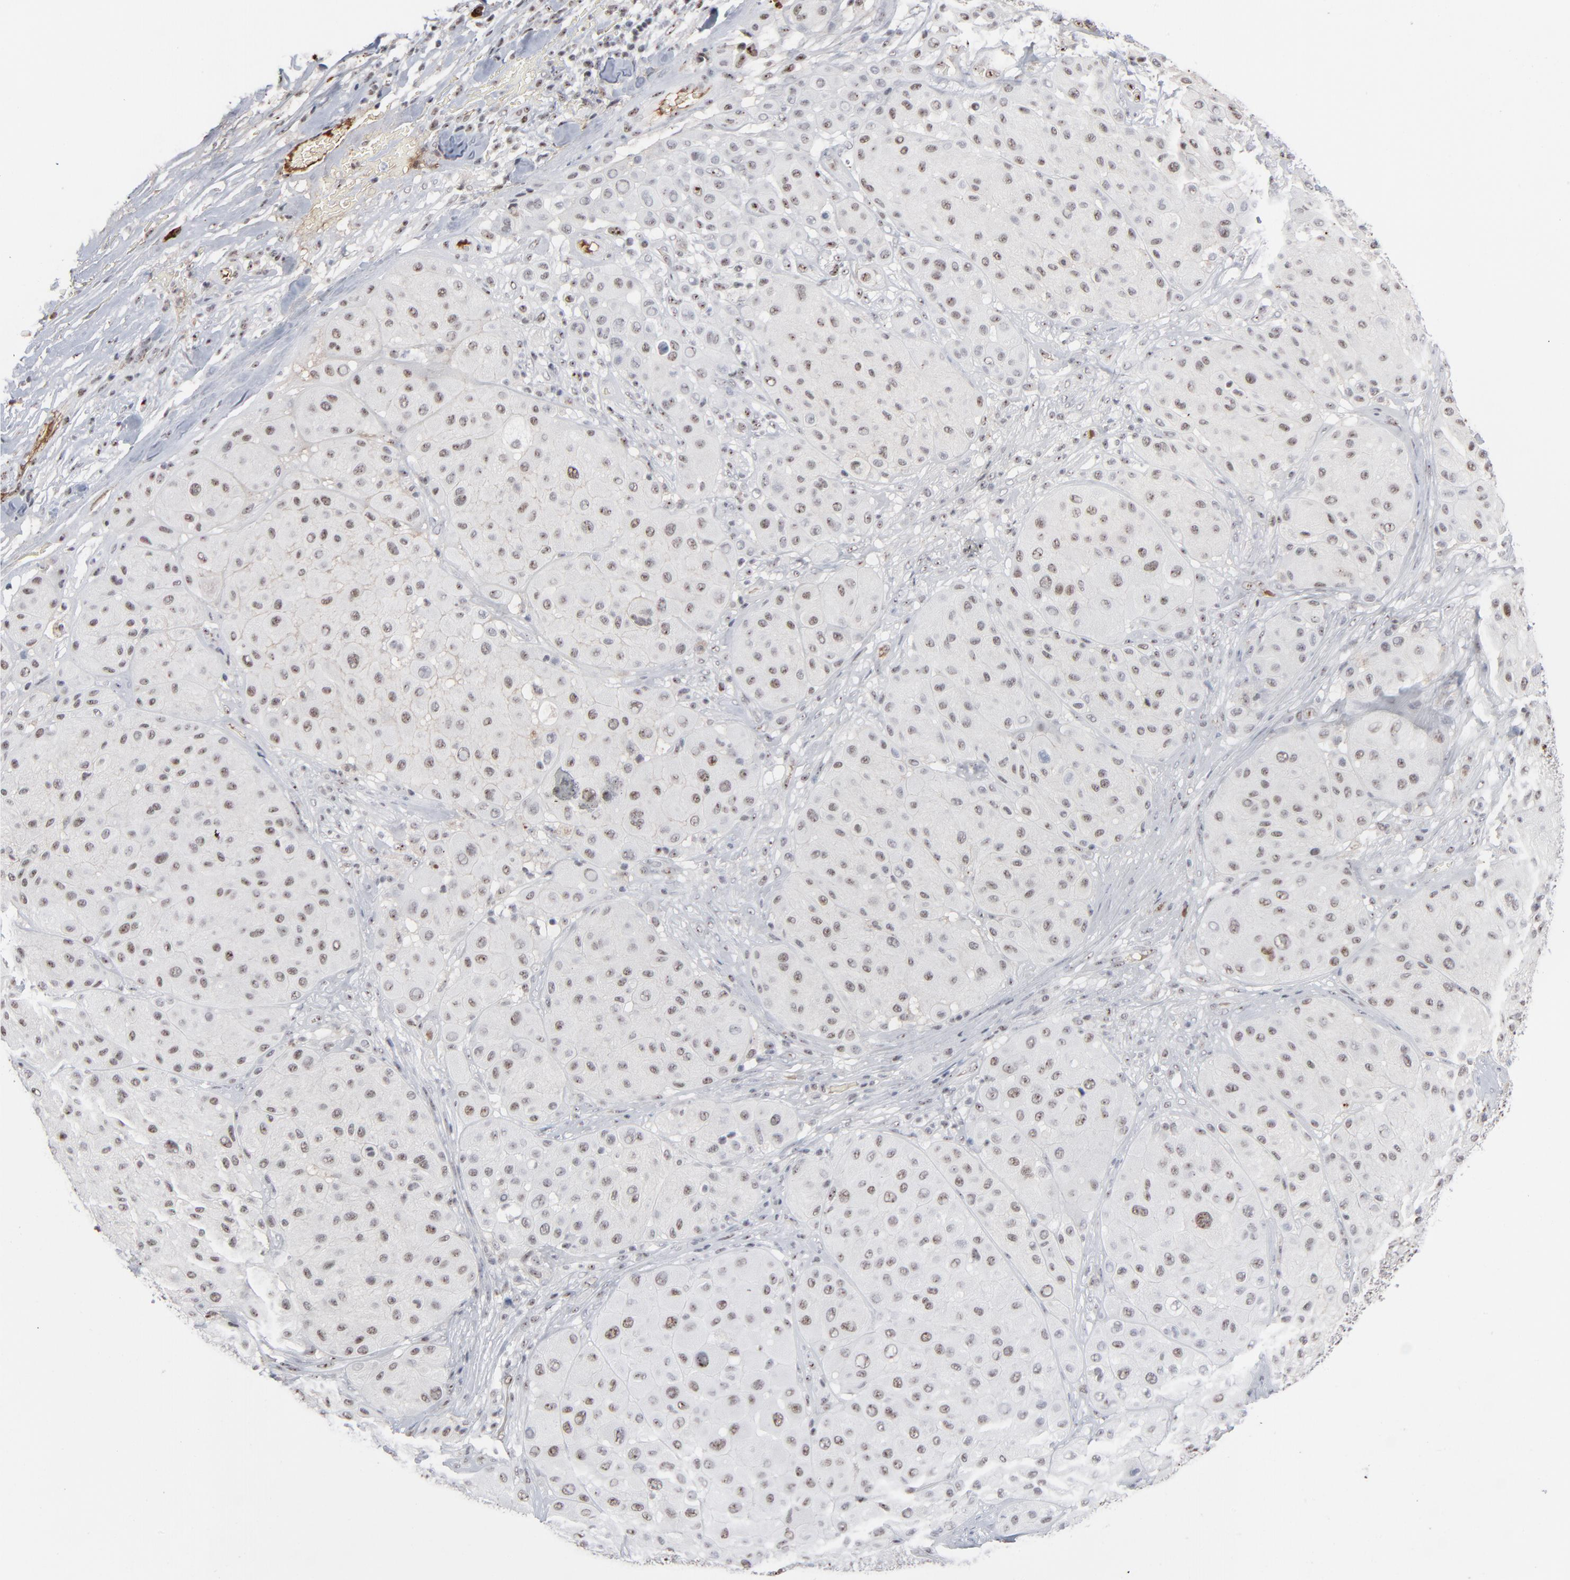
{"staining": {"intensity": "weak", "quantity": "<25%", "location": "nuclear"}, "tissue": "melanoma", "cell_type": "Tumor cells", "image_type": "cancer", "snomed": [{"axis": "morphology", "description": "Normal tissue, NOS"}, {"axis": "morphology", "description": "Malignant melanoma, Metastatic site"}, {"axis": "topography", "description": "Skin"}], "caption": "This is an IHC photomicrograph of melanoma. There is no staining in tumor cells.", "gene": "MPHOSPH6", "patient": {"sex": "male", "age": 41}}